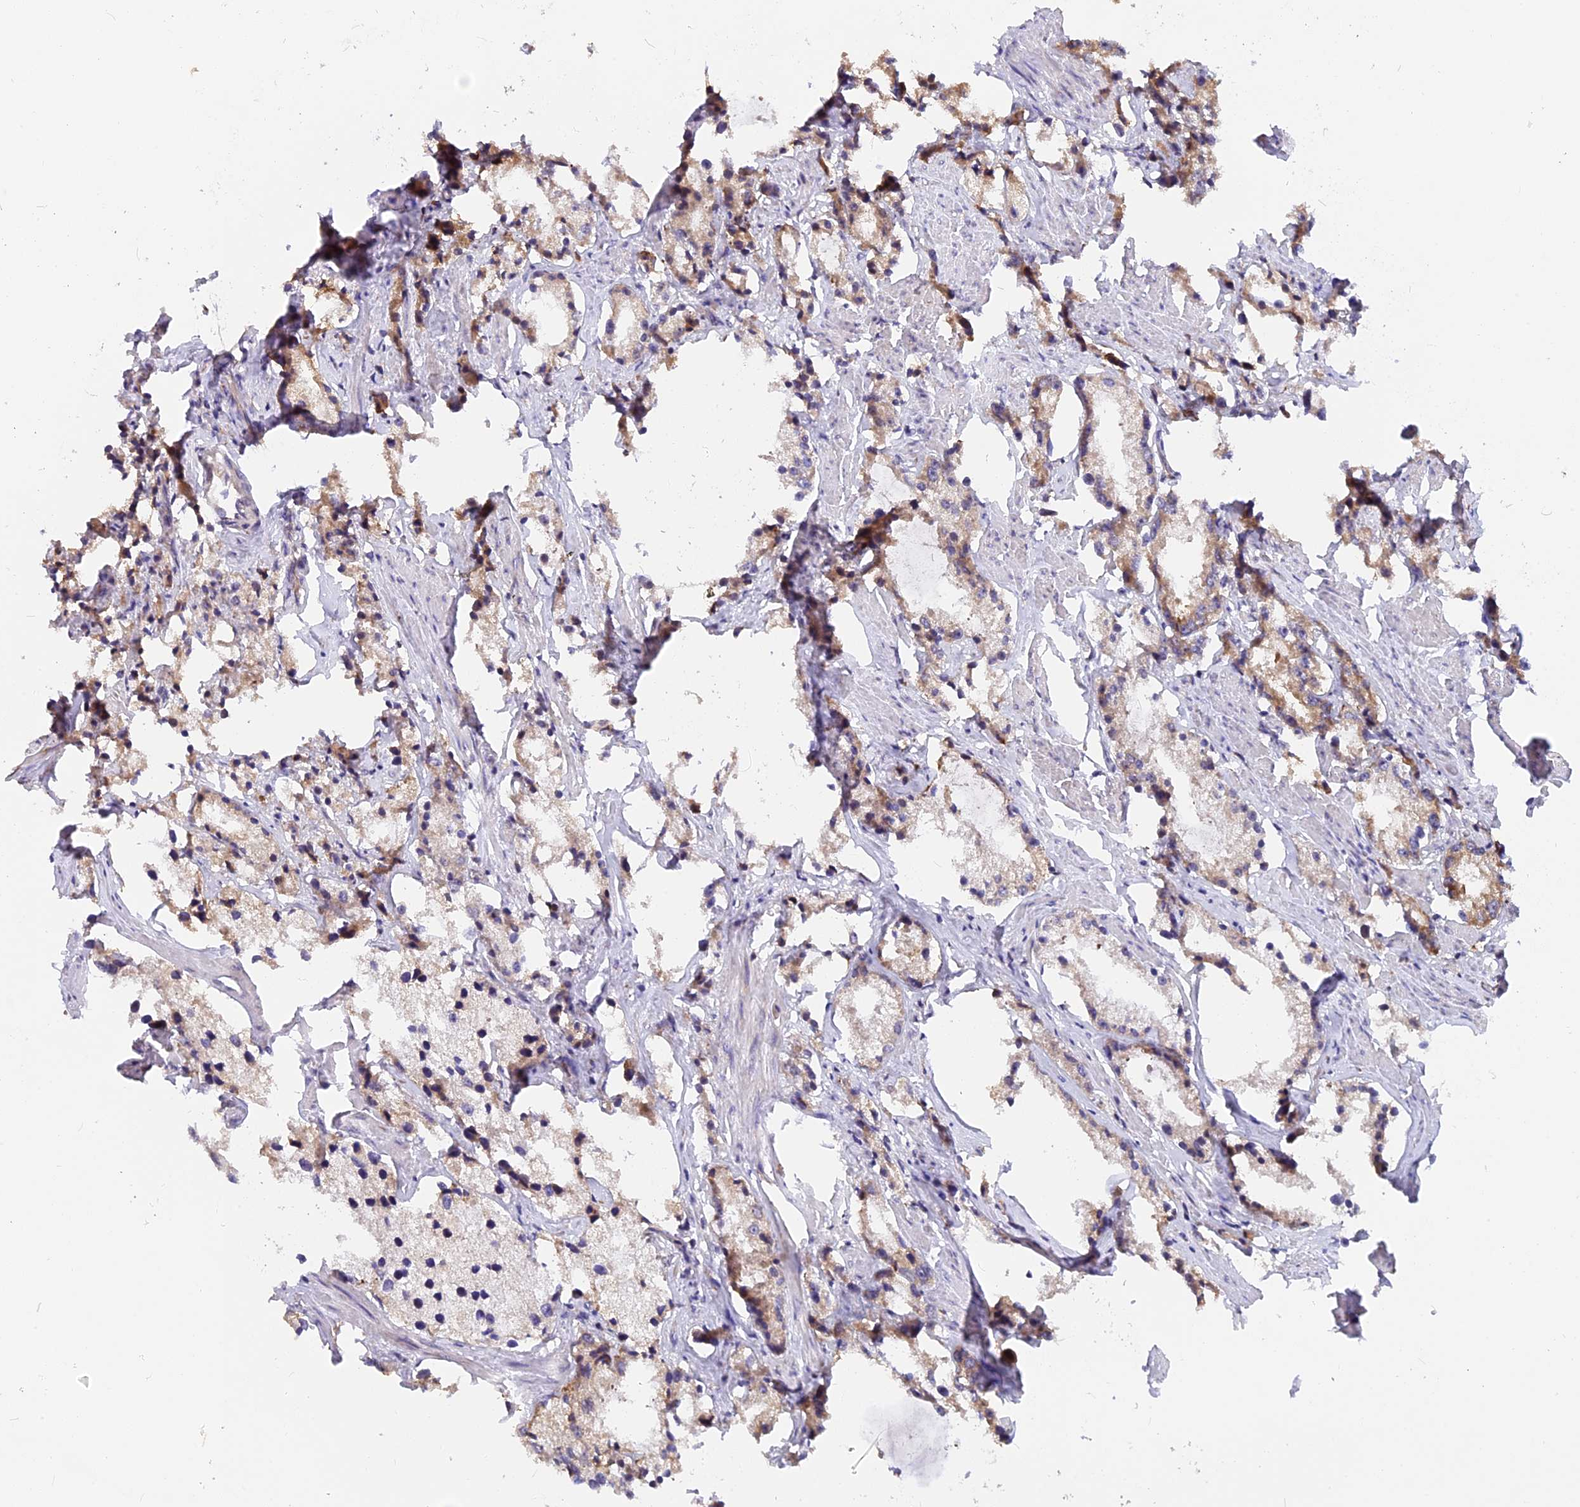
{"staining": {"intensity": "weak", "quantity": "25%-75%", "location": "cytoplasmic/membranous"}, "tissue": "prostate cancer", "cell_type": "Tumor cells", "image_type": "cancer", "snomed": [{"axis": "morphology", "description": "Adenocarcinoma, High grade"}, {"axis": "topography", "description": "Prostate"}], "caption": "DAB (3,3'-diaminobenzidine) immunohistochemical staining of prostate cancer displays weak cytoplasmic/membranous protein expression in about 25%-75% of tumor cells.", "gene": "GNPTAB", "patient": {"sex": "male", "age": 66}}